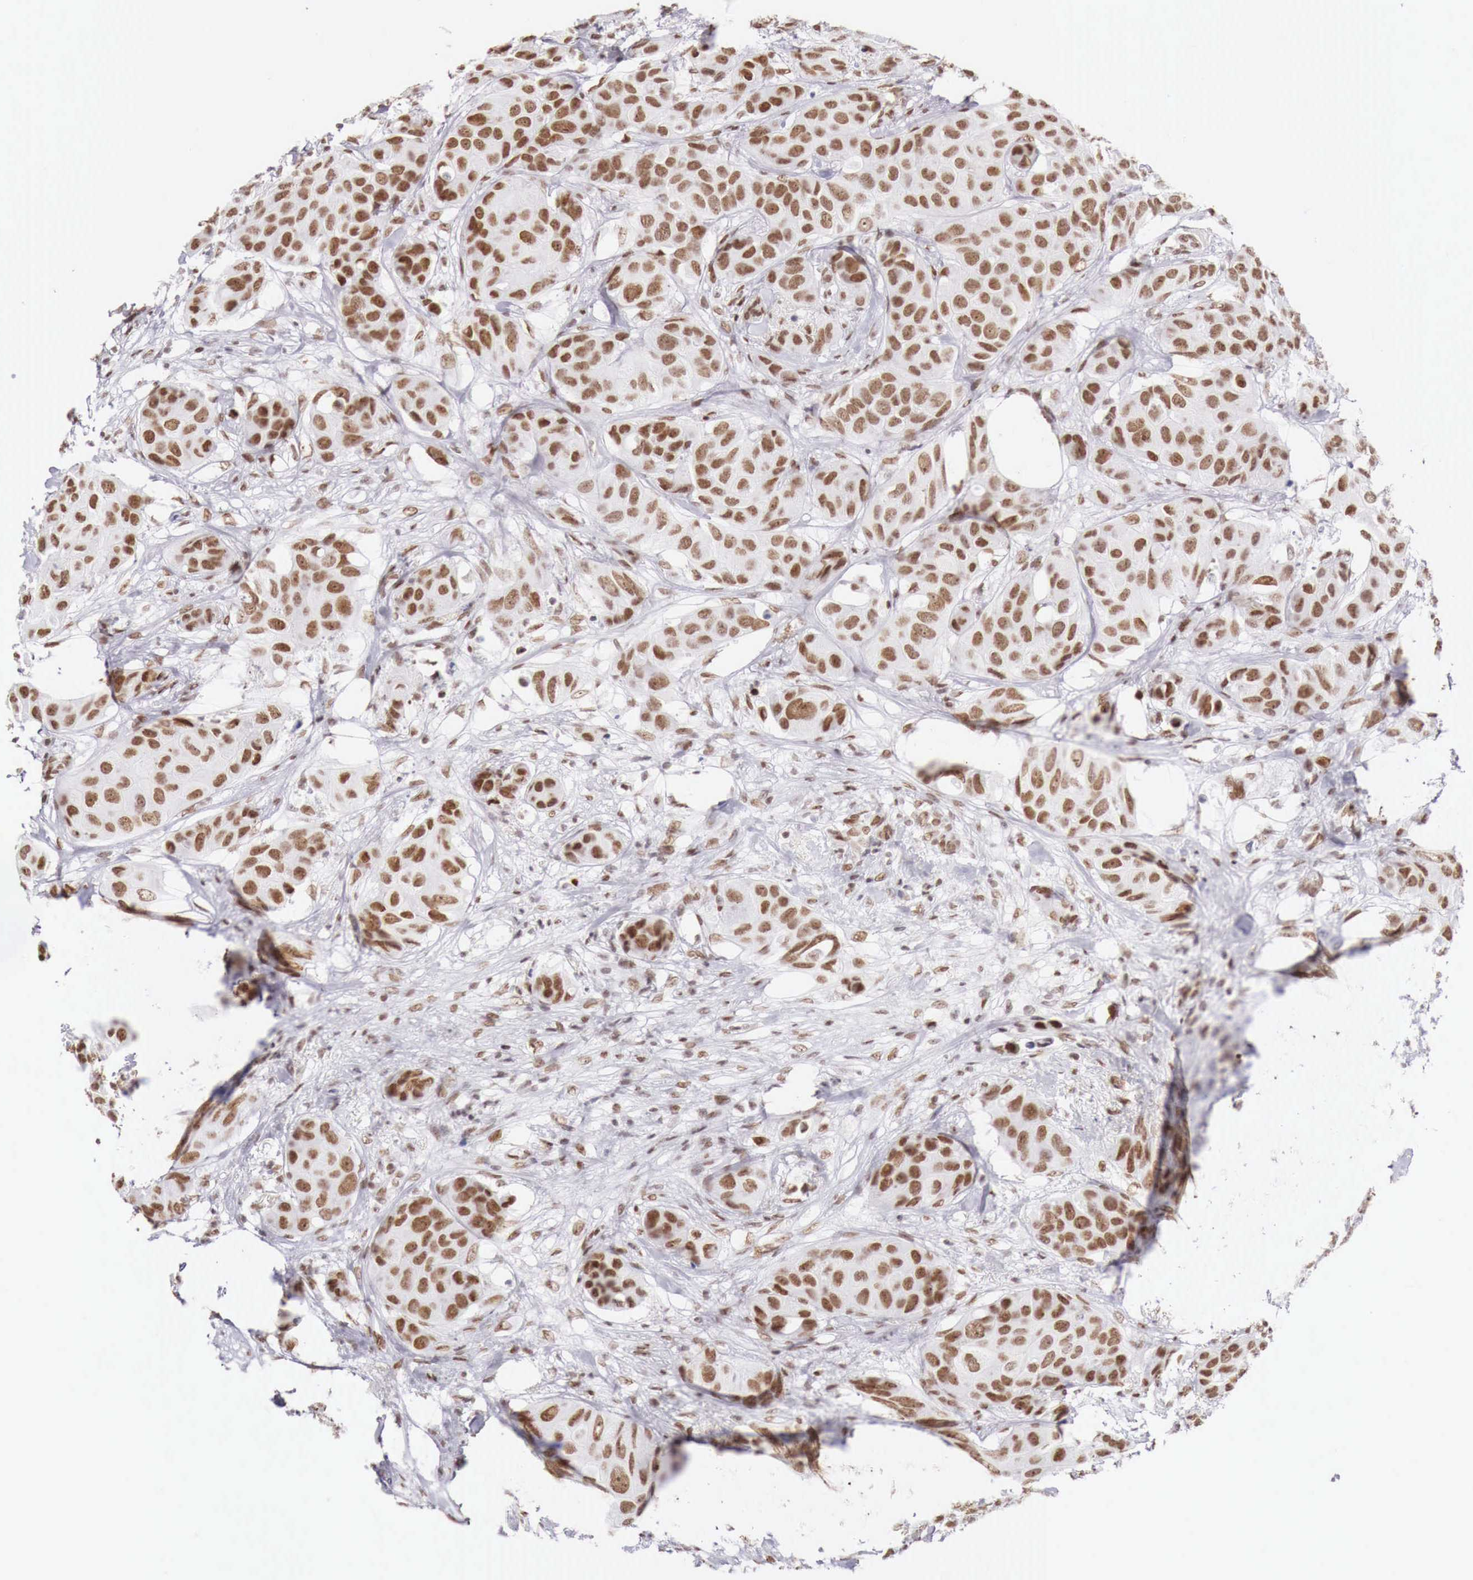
{"staining": {"intensity": "strong", "quantity": ">75%", "location": "nuclear"}, "tissue": "breast cancer", "cell_type": "Tumor cells", "image_type": "cancer", "snomed": [{"axis": "morphology", "description": "Duct carcinoma"}, {"axis": "topography", "description": "Breast"}], "caption": "Immunohistochemistry of breast cancer exhibits high levels of strong nuclear positivity in about >75% of tumor cells.", "gene": "PHF14", "patient": {"sex": "female", "age": 68}}